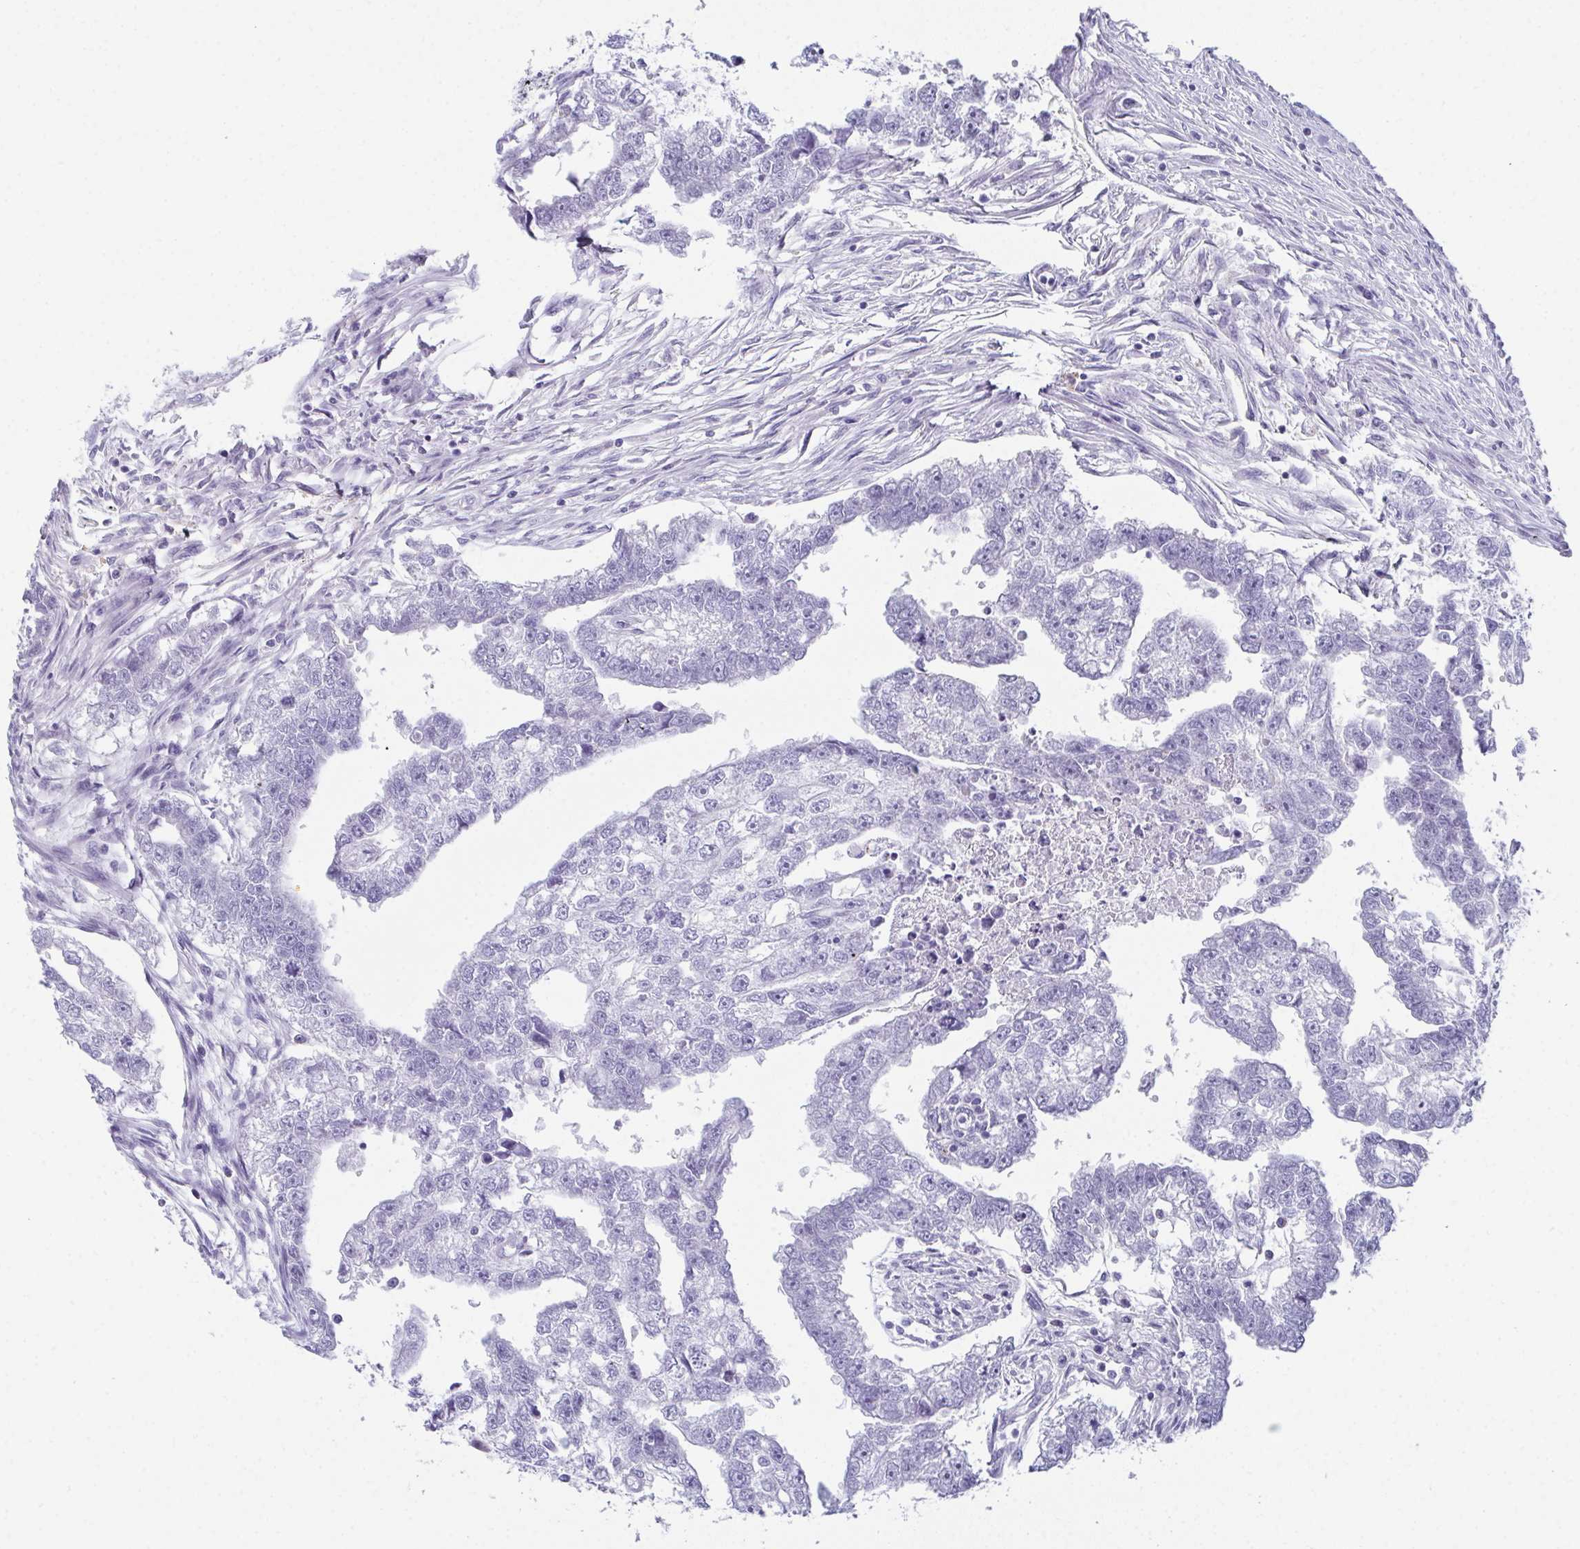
{"staining": {"intensity": "negative", "quantity": "none", "location": "none"}, "tissue": "testis cancer", "cell_type": "Tumor cells", "image_type": "cancer", "snomed": [{"axis": "morphology", "description": "Carcinoma, Embryonal, NOS"}, {"axis": "morphology", "description": "Teratoma, malignant, NOS"}, {"axis": "topography", "description": "Testis"}], "caption": "Testis embryonal carcinoma stained for a protein using IHC shows no positivity tumor cells.", "gene": "TEX19", "patient": {"sex": "male", "age": 44}}